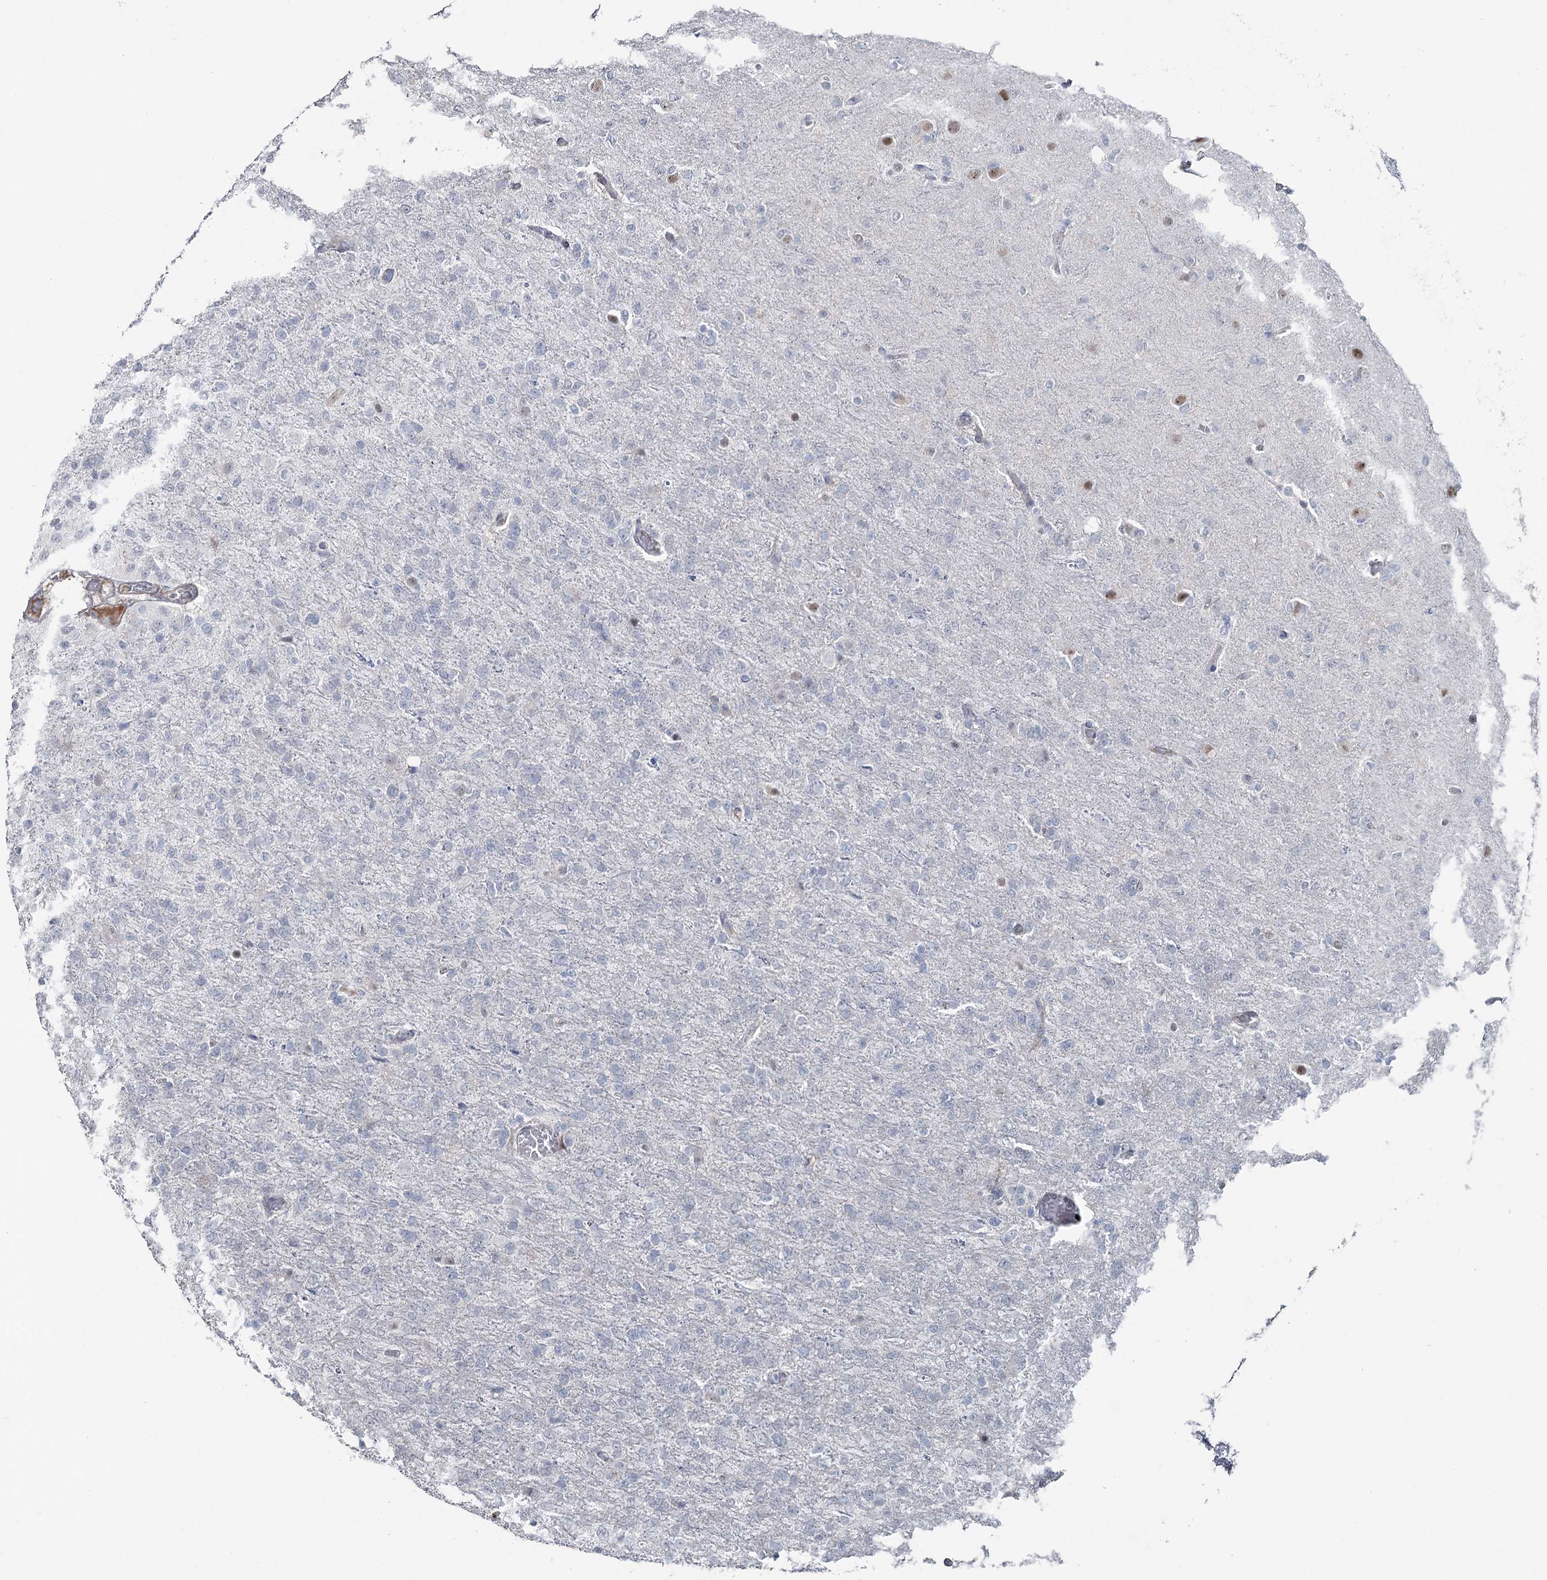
{"staining": {"intensity": "negative", "quantity": "none", "location": "none"}, "tissue": "glioma", "cell_type": "Tumor cells", "image_type": "cancer", "snomed": [{"axis": "morphology", "description": "Glioma, malignant, High grade"}, {"axis": "topography", "description": "Brain"}], "caption": "The image displays no significant staining in tumor cells of glioma.", "gene": "FAM120B", "patient": {"sex": "female", "age": 74}}